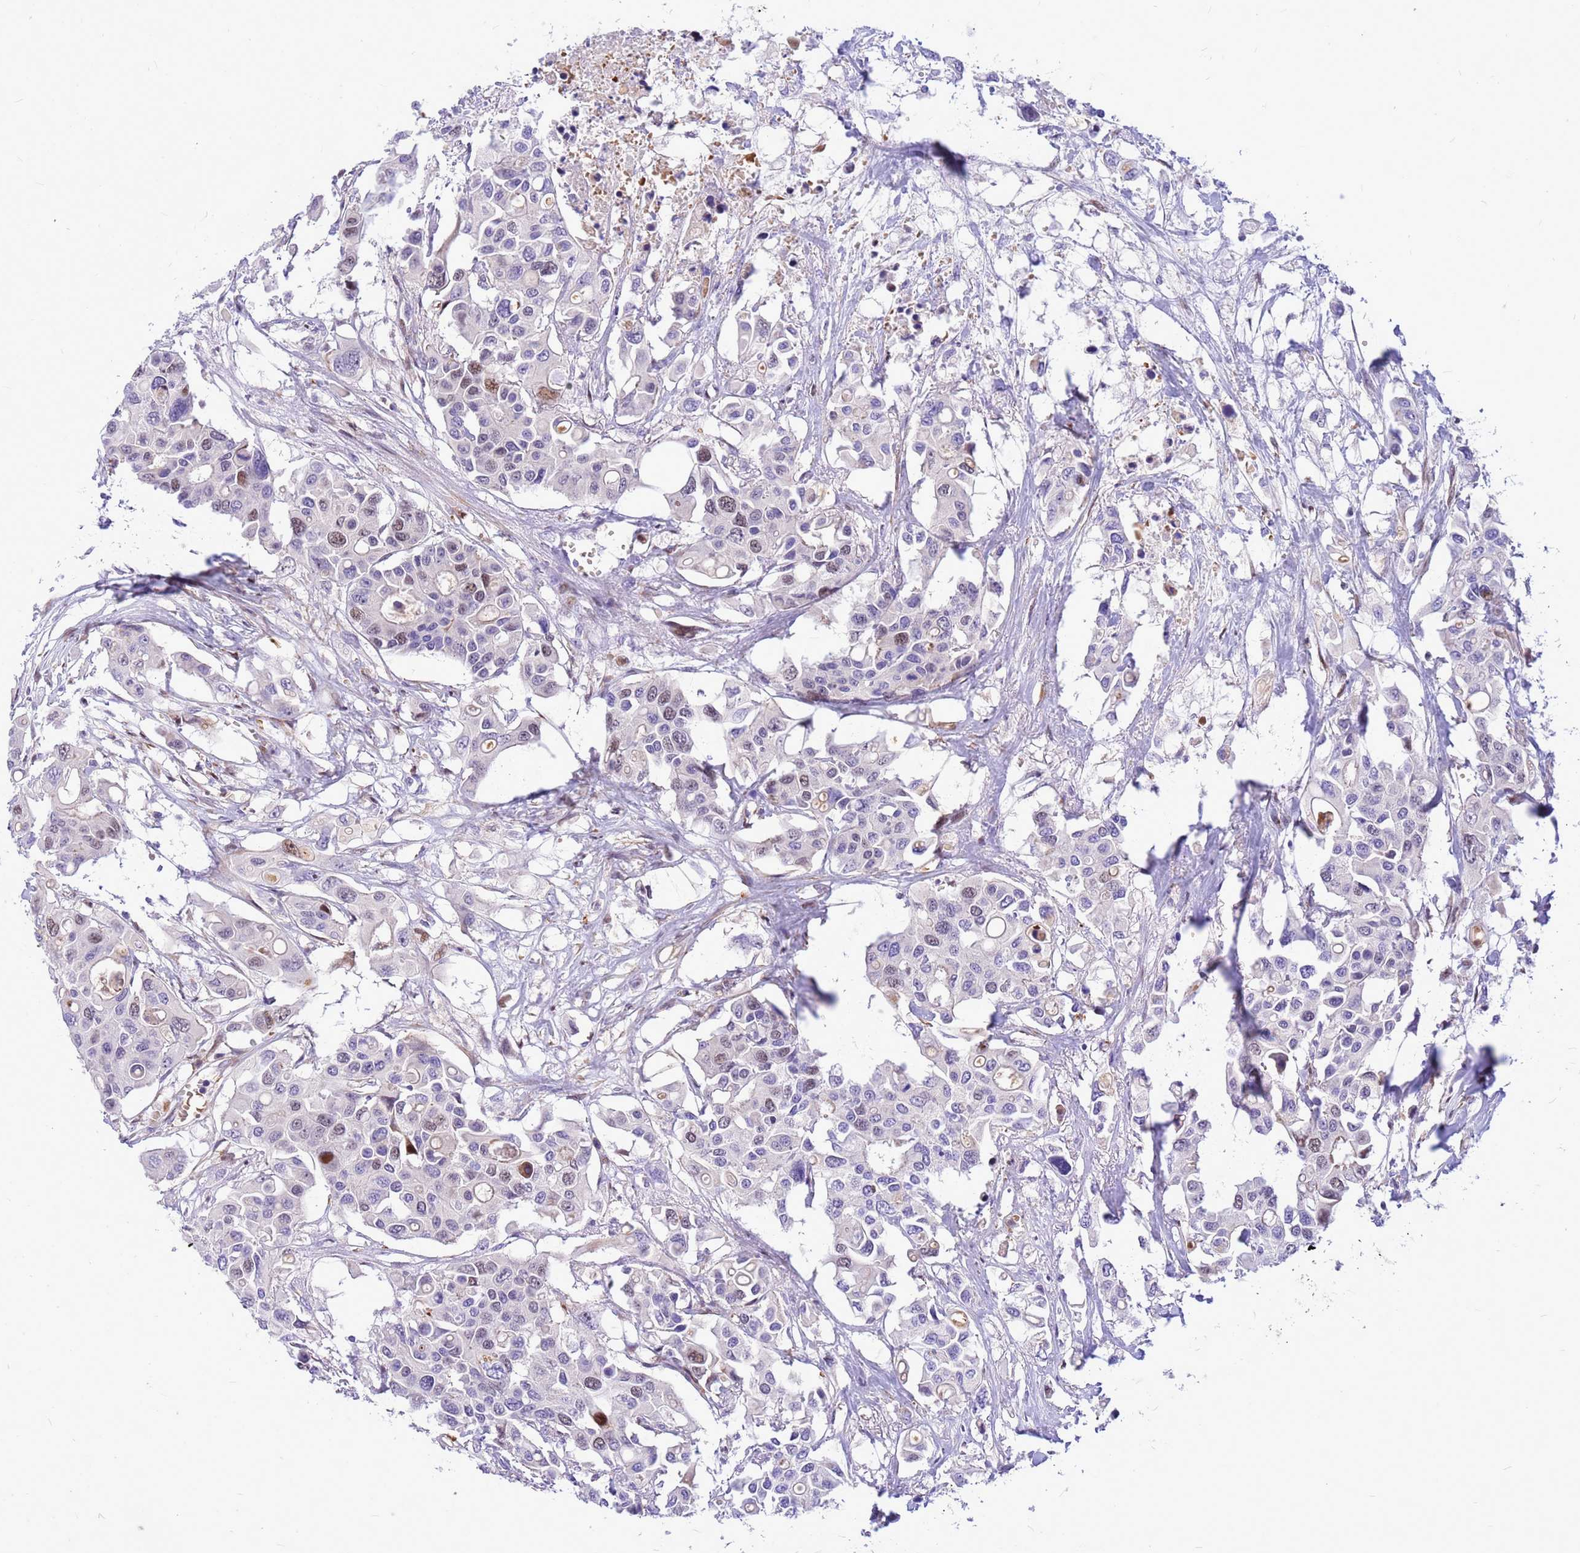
{"staining": {"intensity": "moderate", "quantity": "<25%", "location": "nuclear"}, "tissue": "colorectal cancer", "cell_type": "Tumor cells", "image_type": "cancer", "snomed": [{"axis": "morphology", "description": "Adenocarcinoma, NOS"}, {"axis": "topography", "description": "Colon"}], "caption": "The immunohistochemical stain labels moderate nuclear positivity in tumor cells of colorectal cancer (adenocarcinoma) tissue.", "gene": "ADAMTS7", "patient": {"sex": "male", "age": 77}}